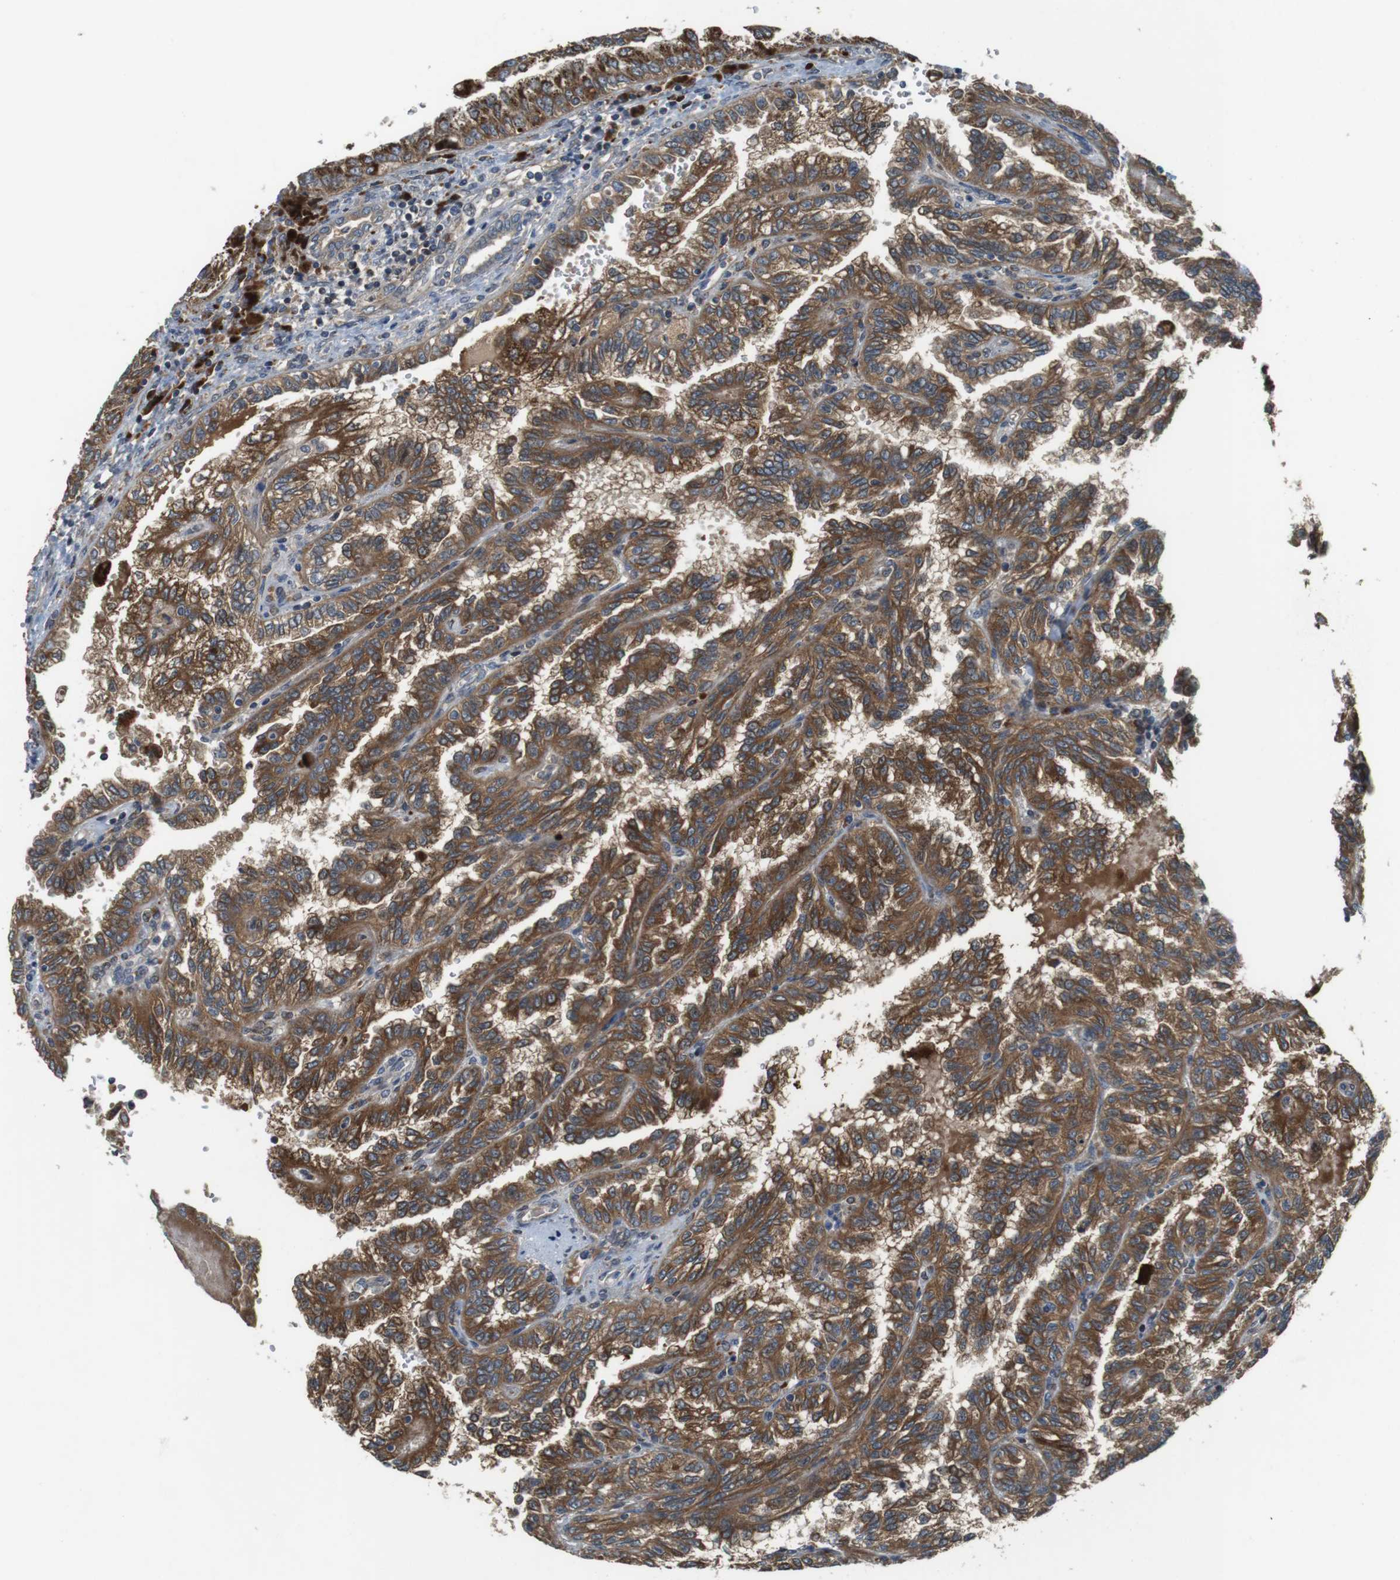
{"staining": {"intensity": "strong", "quantity": ">75%", "location": "cytoplasmic/membranous"}, "tissue": "renal cancer", "cell_type": "Tumor cells", "image_type": "cancer", "snomed": [{"axis": "morphology", "description": "Inflammation, NOS"}, {"axis": "morphology", "description": "Adenocarcinoma, NOS"}, {"axis": "topography", "description": "Kidney"}], "caption": "Immunohistochemical staining of human adenocarcinoma (renal) shows high levels of strong cytoplasmic/membranous protein positivity in approximately >75% of tumor cells.", "gene": "IFFO2", "patient": {"sex": "male", "age": 68}}